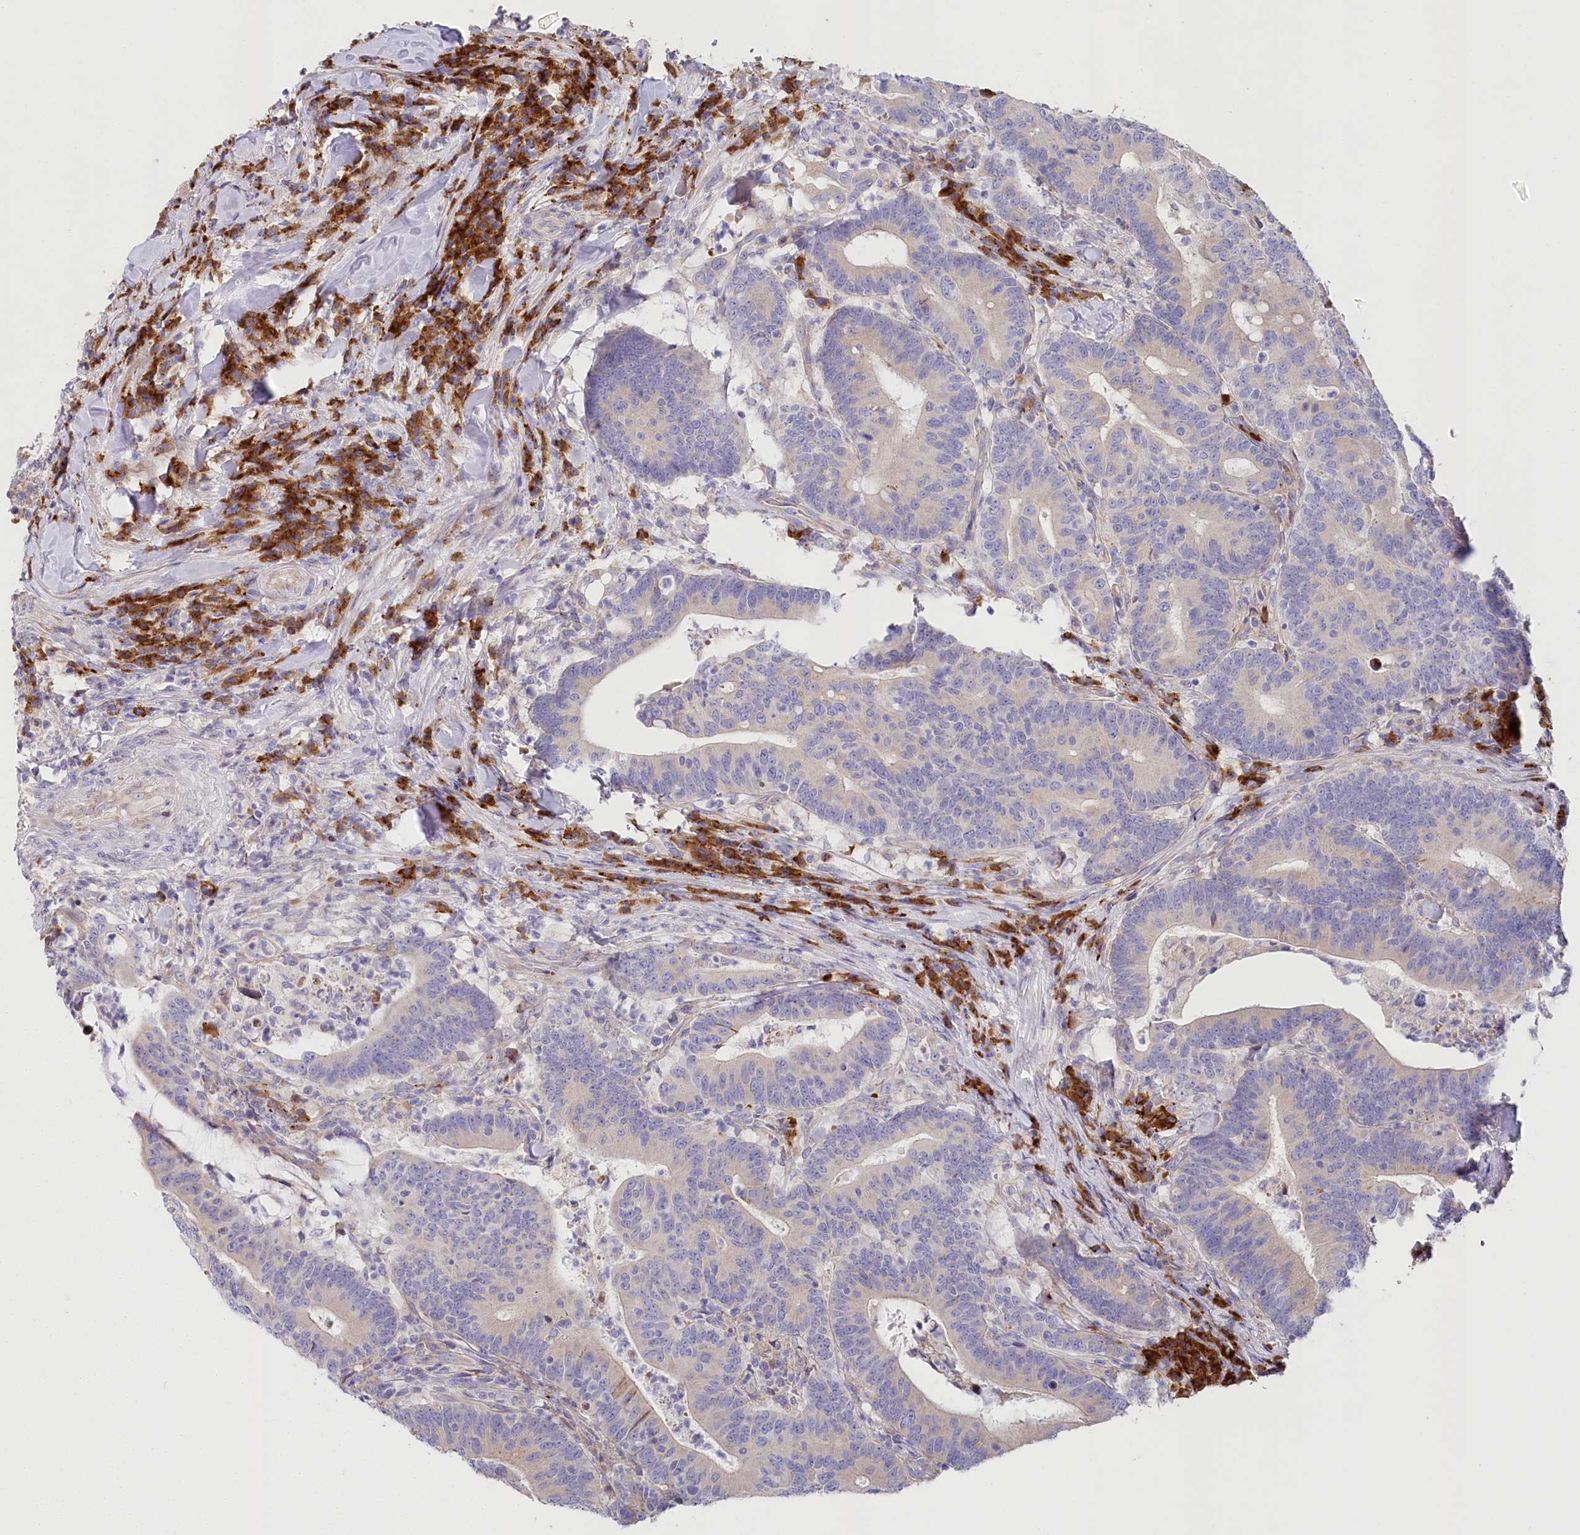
{"staining": {"intensity": "negative", "quantity": "none", "location": "none"}, "tissue": "colorectal cancer", "cell_type": "Tumor cells", "image_type": "cancer", "snomed": [{"axis": "morphology", "description": "Adenocarcinoma, NOS"}, {"axis": "topography", "description": "Colon"}], "caption": "Immunohistochemistry image of neoplastic tissue: adenocarcinoma (colorectal) stained with DAB displays no significant protein positivity in tumor cells.", "gene": "POGLUT1", "patient": {"sex": "female", "age": 66}}